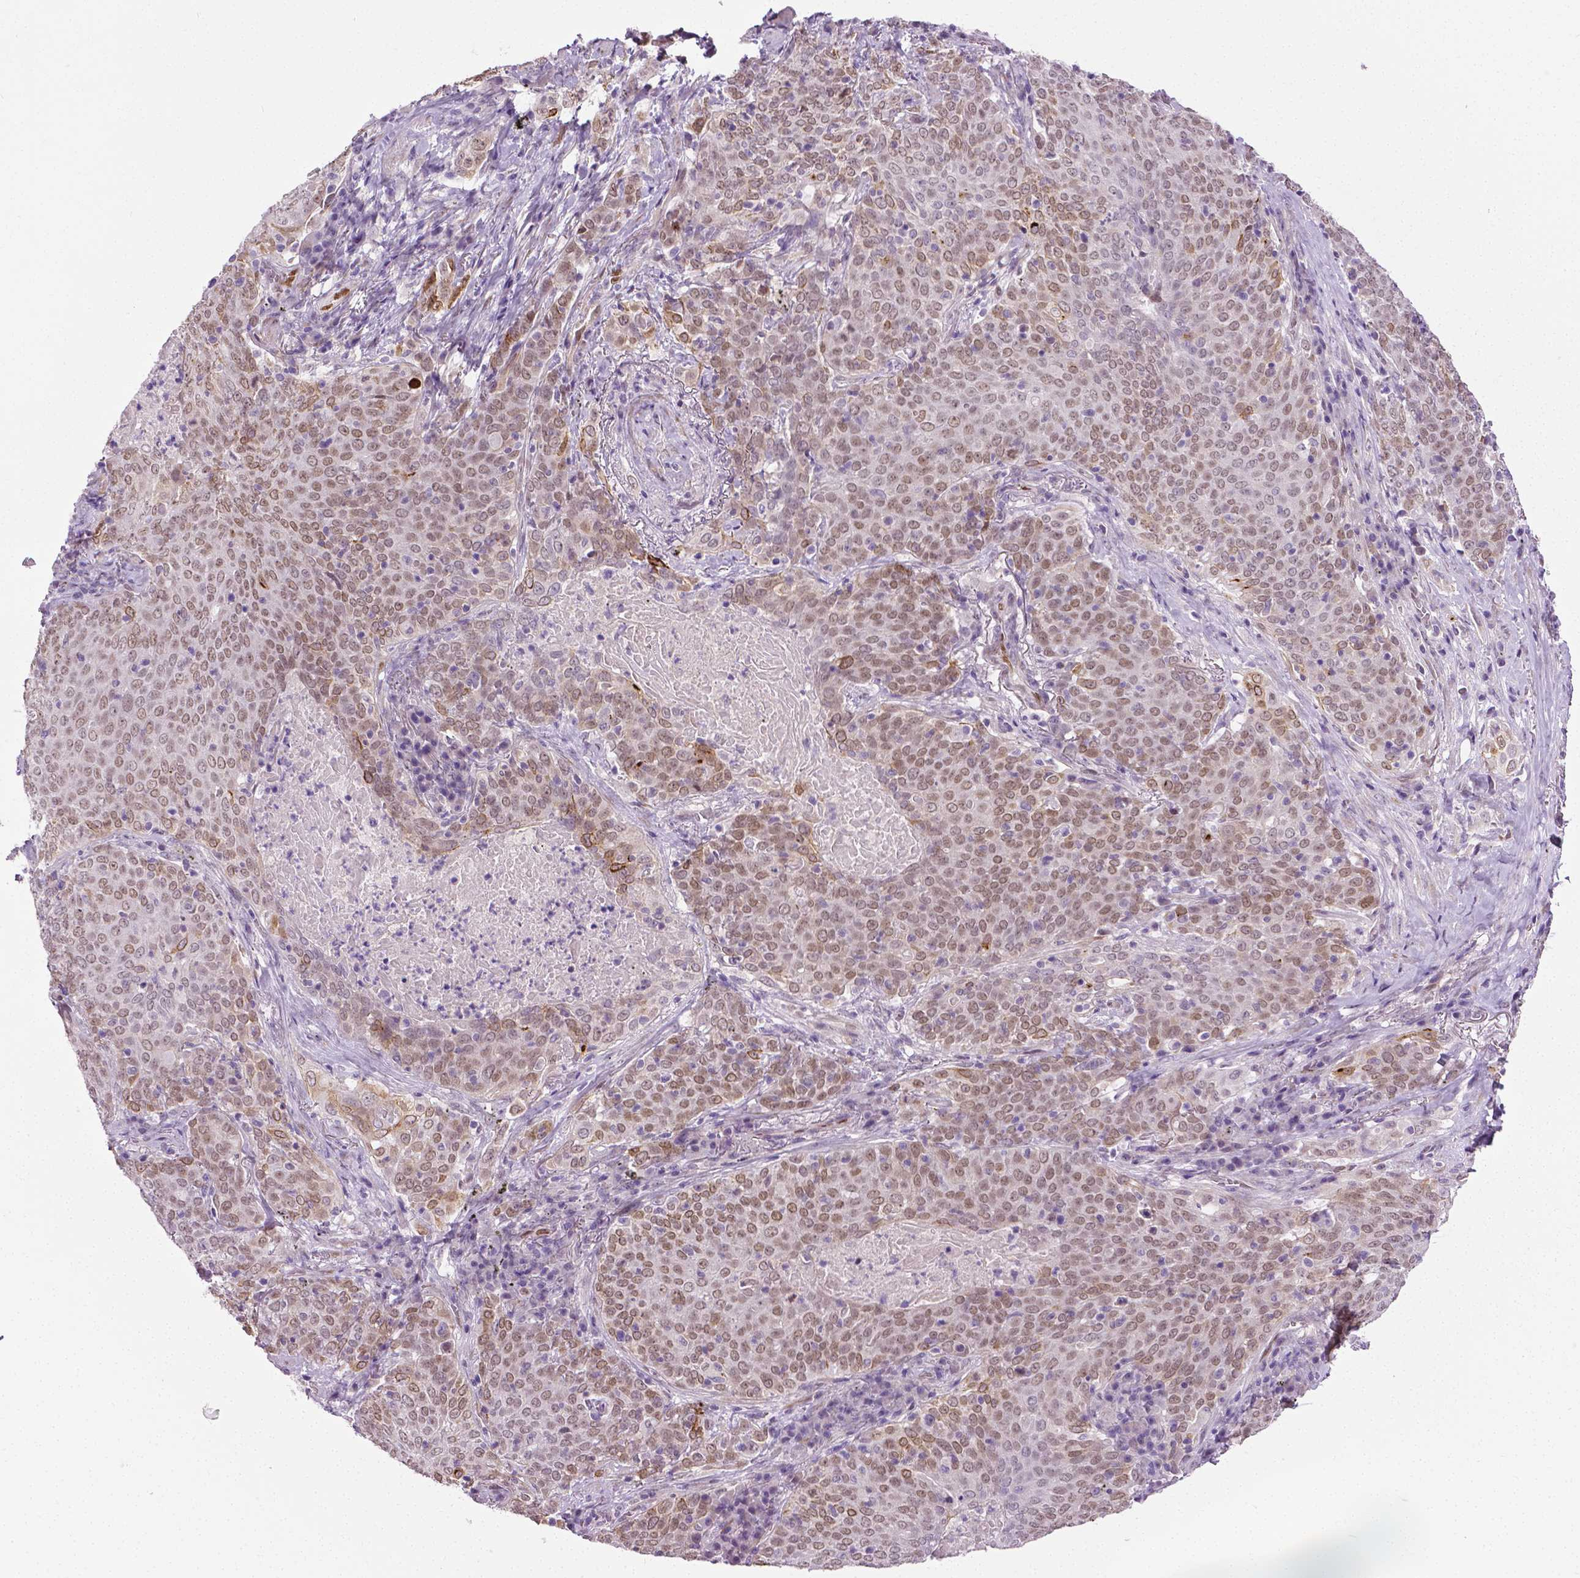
{"staining": {"intensity": "weak", "quantity": ">75%", "location": "nuclear"}, "tissue": "lung cancer", "cell_type": "Tumor cells", "image_type": "cancer", "snomed": [{"axis": "morphology", "description": "Squamous cell carcinoma, NOS"}, {"axis": "topography", "description": "Lung"}], "caption": "Immunohistochemical staining of human squamous cell carcinoma (lung) reveals low levels of weak nuclear positivity in approximately >75% of tumor cells. Using DAB (3,3'-diaminobenzidine) (brown) and hematoxylin (blue) stains, captured at high magnification using brightfield microscopy.", "gene": "PTGER3", "patient": {"sex": "male", "age": 82}}